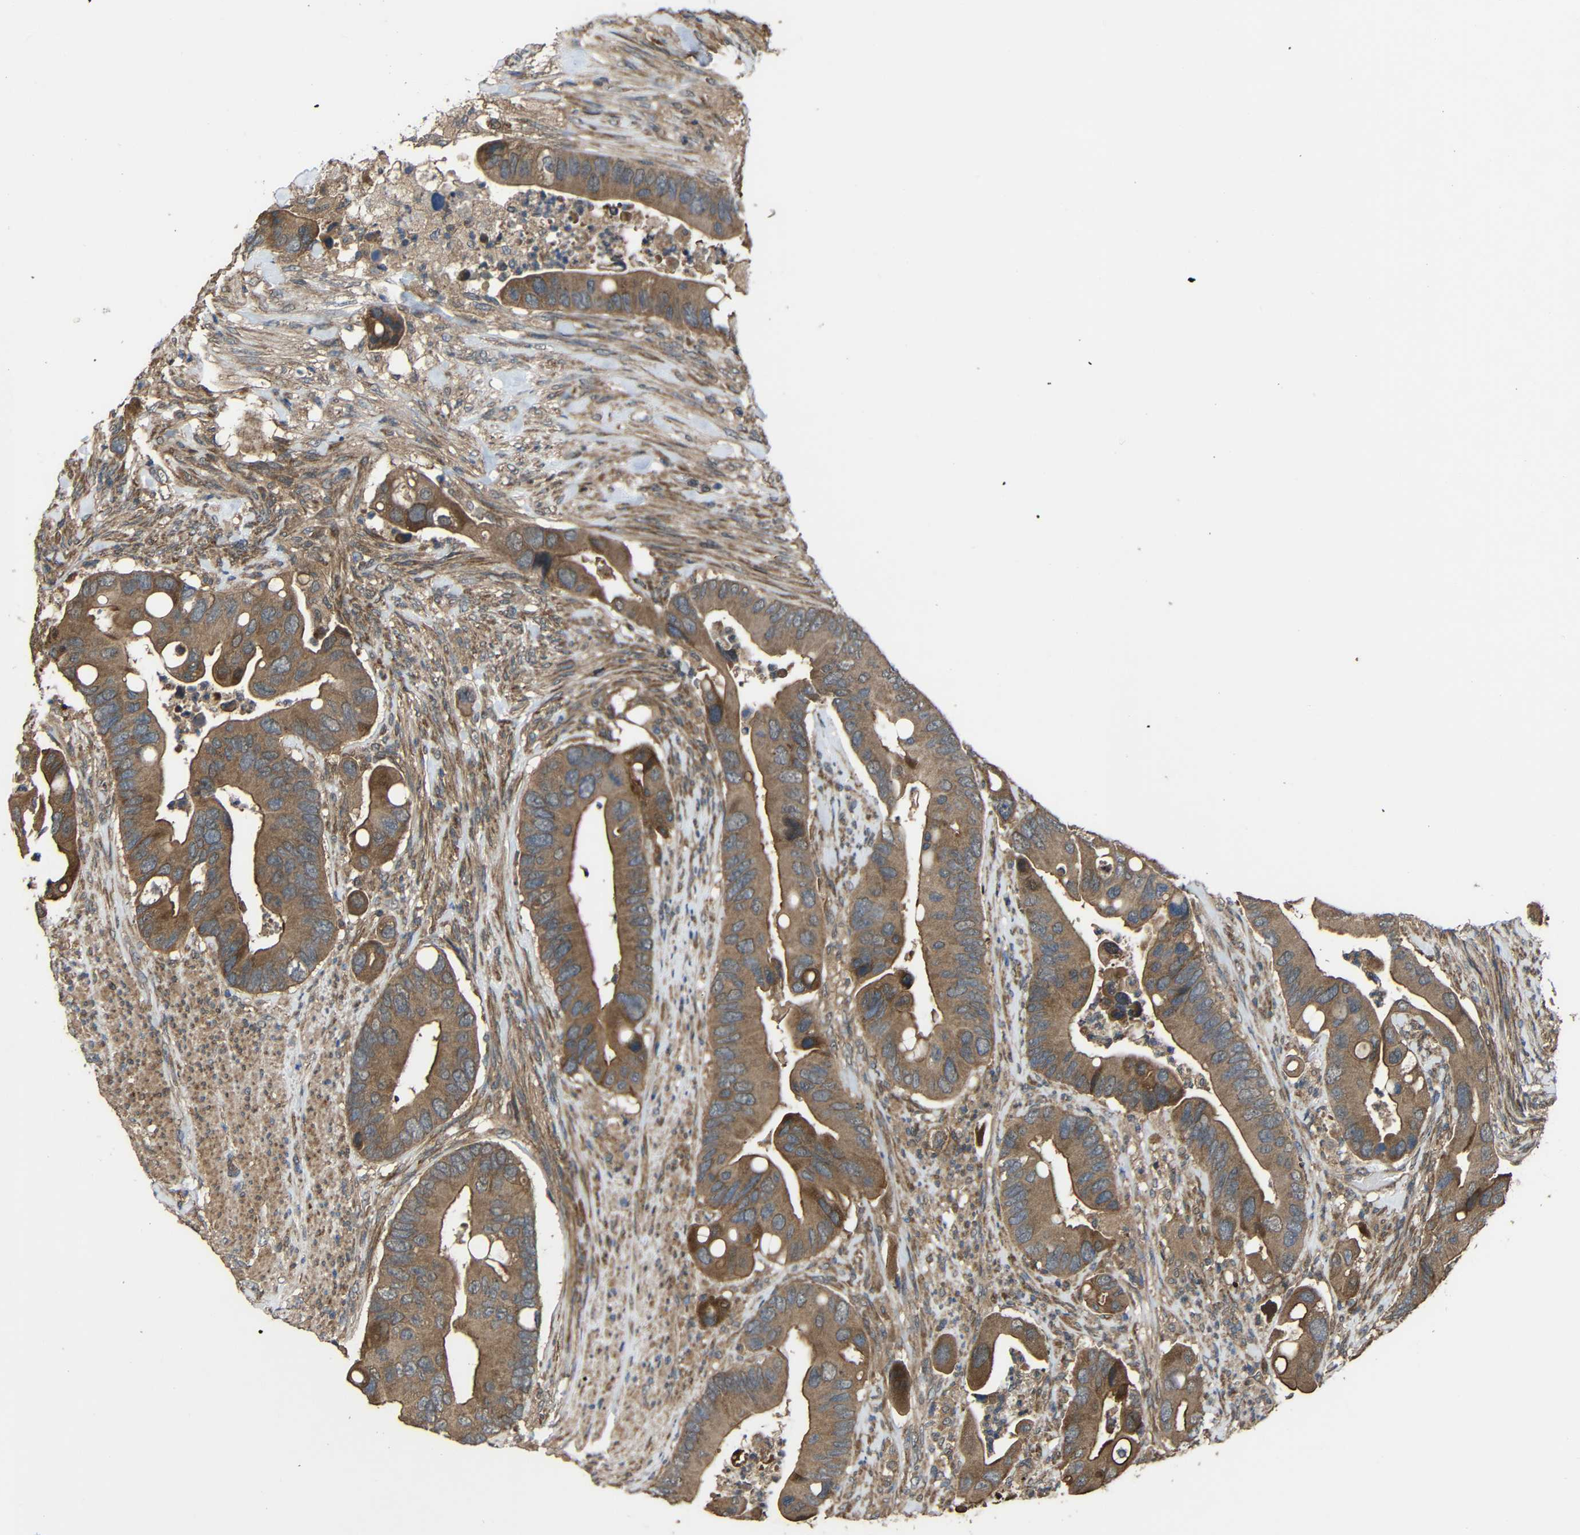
{"staining": {"intensity": "moderate", "quantity": ">75%", "location": "cytoplasmic/membranous"}, "tissue": "colorectal cancer", "cell_type": "Tumor cells", "image_type": "cancer", "snomed": [{"axis": "morphology", "description": "Adenocarcinoma, NOS"}, {"axis": "topography", "description": "Rectum"}], "caption": "The micrograph reveals immunohistochemical staining of colorectal adenocarcinoma. There is moderate cytoplasmic/membranous positivity is appreciated in about >75% of tumor cells. (DAB (3,3'-diaminobenzidine) IHC with brightfield microscopy, high magnification).", "gene": "CHST9", "patient": {"sex": "female", "age": 57}}